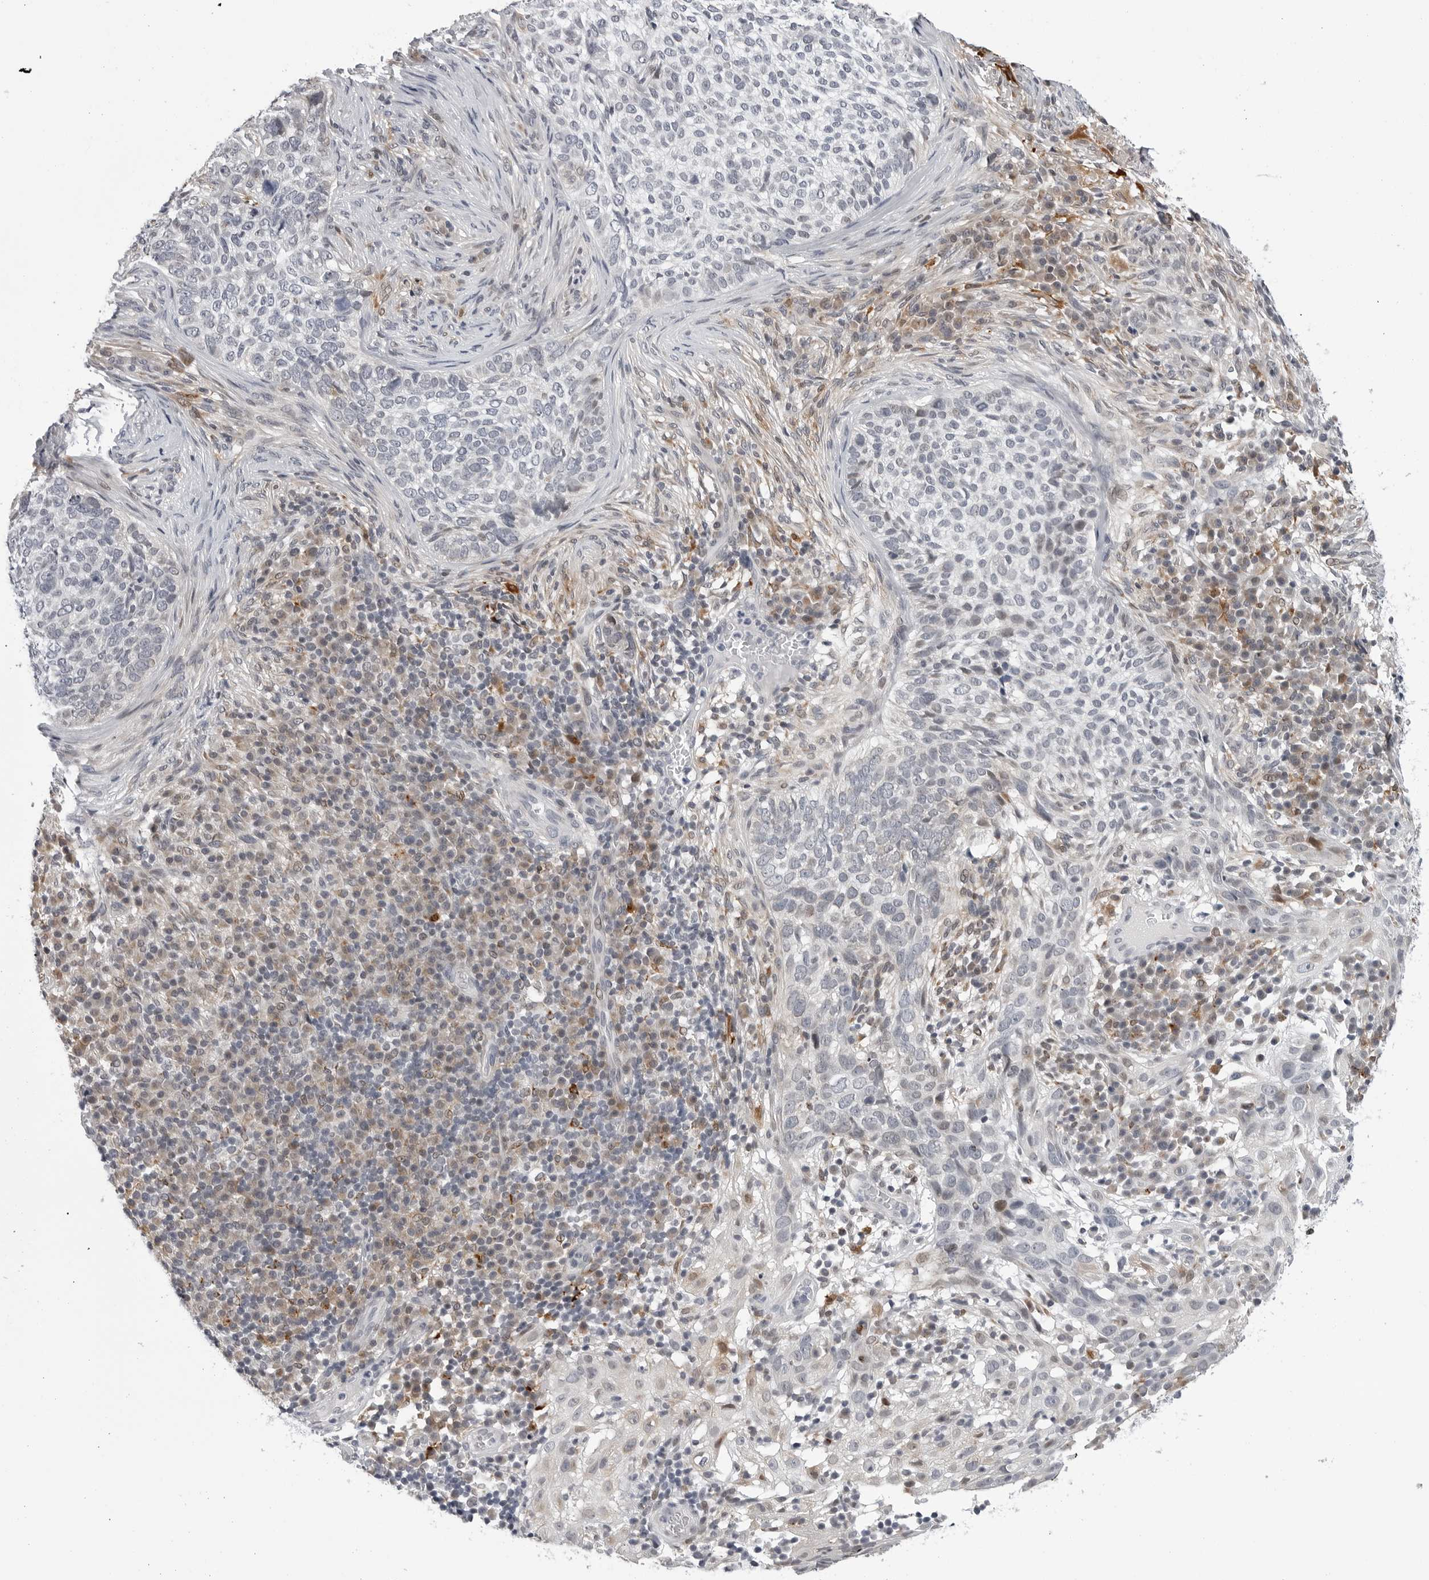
{"staining": {"intensity": "negative", "quantity": "none", "location": "none"}, "tissue": "skin cancer", "cell_type": "Tumor cells", "image_type": "cancer", "snomed": [{"axis": "morphology", "description": "Basal cell carcinoma"}, {"axis": "topography", "description": "Skin"}], "caption": "Immunohistochemistry (IHC) histopathology image of skin cancer (basal cell carcinoma) stained for a protein (brown), which reveals no staining in tumor cells. Brightfield microscopy of IHC stained with DAB (brown) and hematoxylin (blue), captured at high magnification.", "gene": "CDK20", "patient": {"sex": "female", "age": 64}}